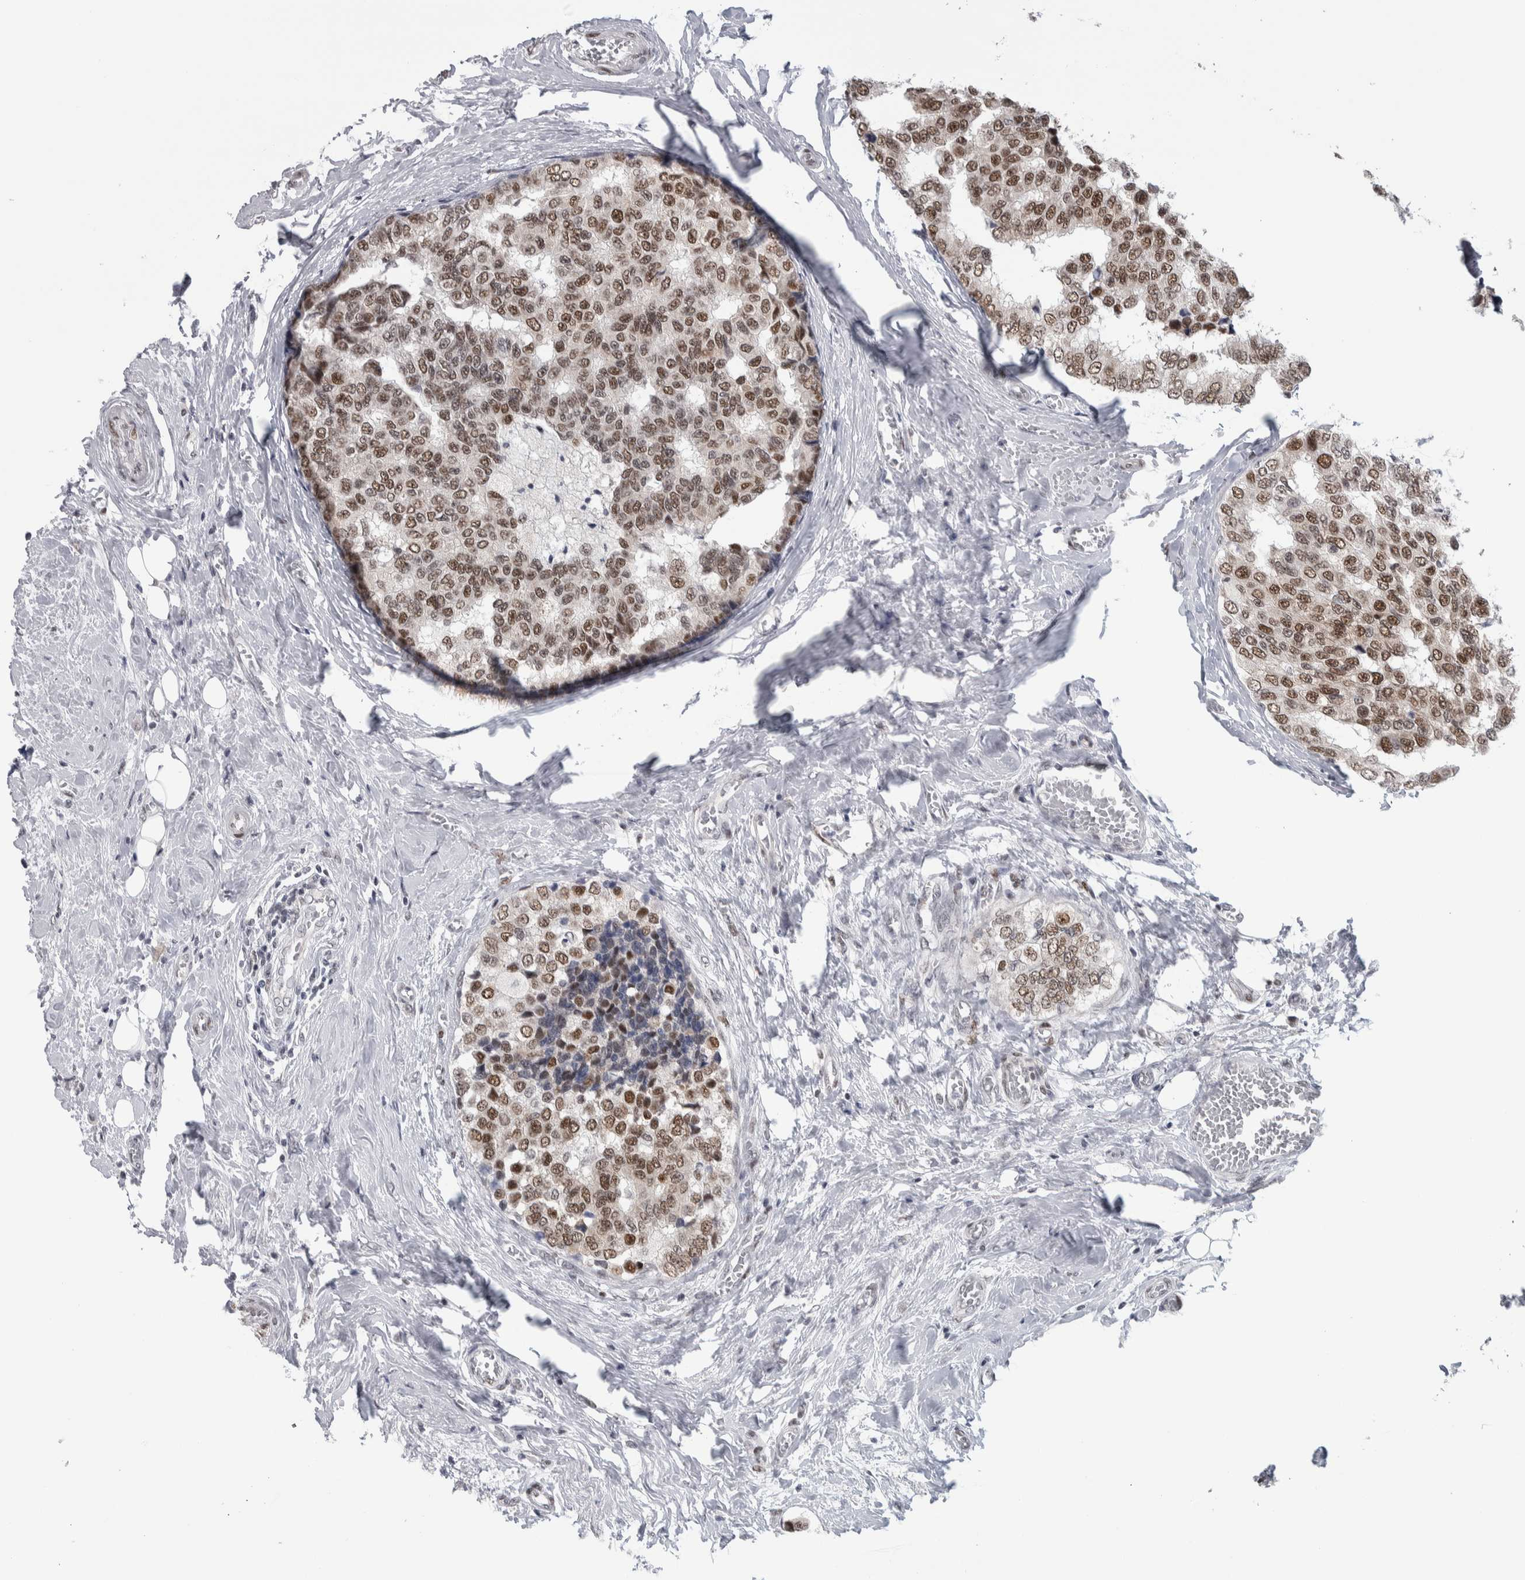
{"staining": {"intensity": "moderate", "quantity": ">75%", "location": "nuclear"}, "tissue": "breast cancer", "cell_type": "Tumor cells", "image_type": "cancer", "snomed": [{"axis": "morphology", "description": "Normal tissue, NOS"}, {"axis": "morphology", "description": "Duct carcinoma"}, {"axis": "topography", "description": "Breast"}], "caption": "Breast intraductal carcinoma stained with DAB immunohistochemistry (IHC) displays medium levels of moderate nuclear expression in approximately >75% of tumor cells.", "gene": "HEXIM2", "patient": {"sex": "female", "age": 43}}